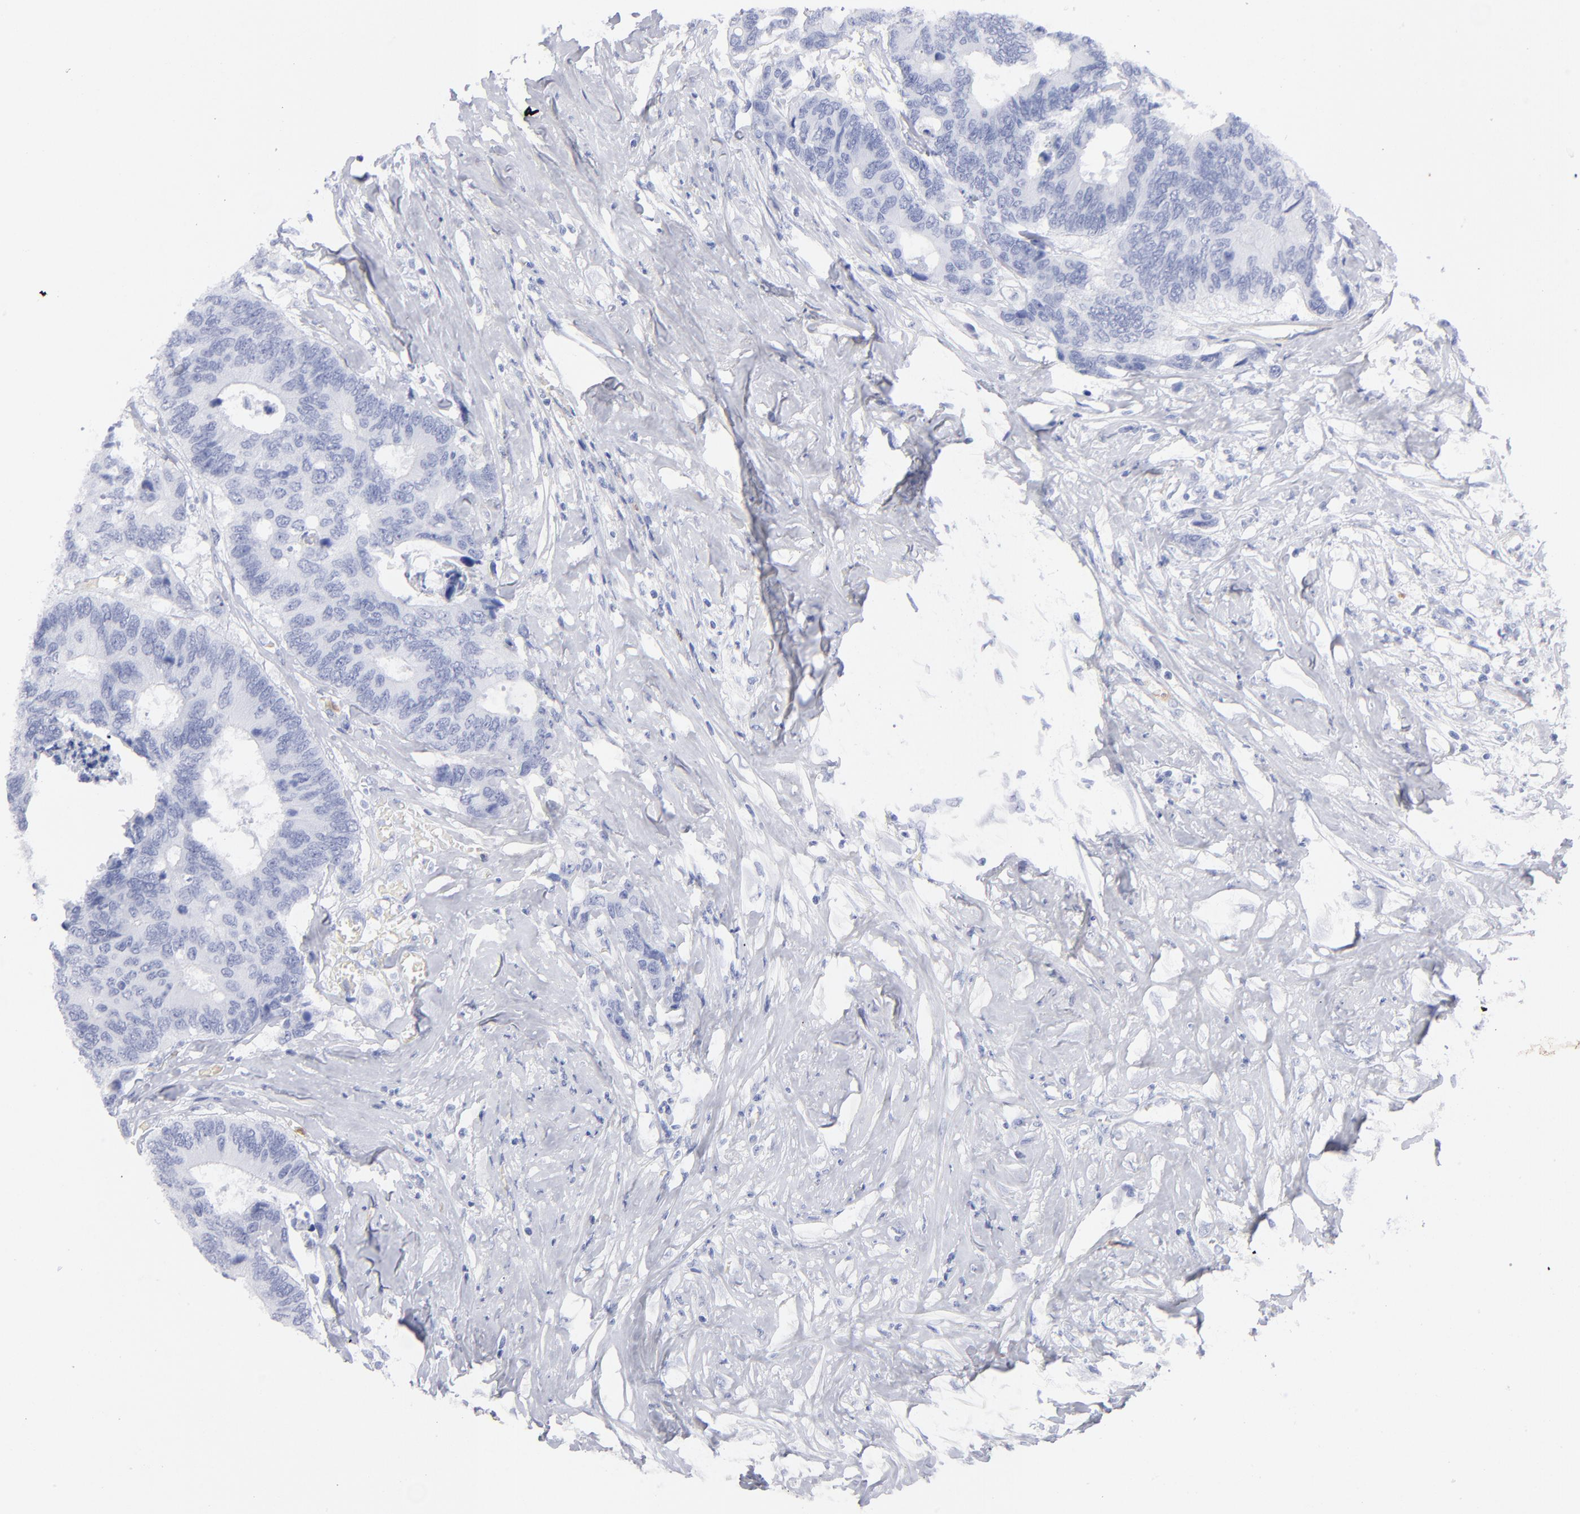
{"staining": {"intensity": "negative", "quantity": "none", "location": "none"}, "tissue": "colorectal cancer", "cell_type": "Tumor cells", "image_type": "cancer", "snomed": [{"axis": "morphology", "description": "Adenocarcinoma, NOS"}, {"axis": "topography", "description": "Rectum"}], "caption": "Tumor cells show no significant protein expression in colorectal cancer.", "gene": "ARG1", "patient": {"sex": "male", "age": 55}}